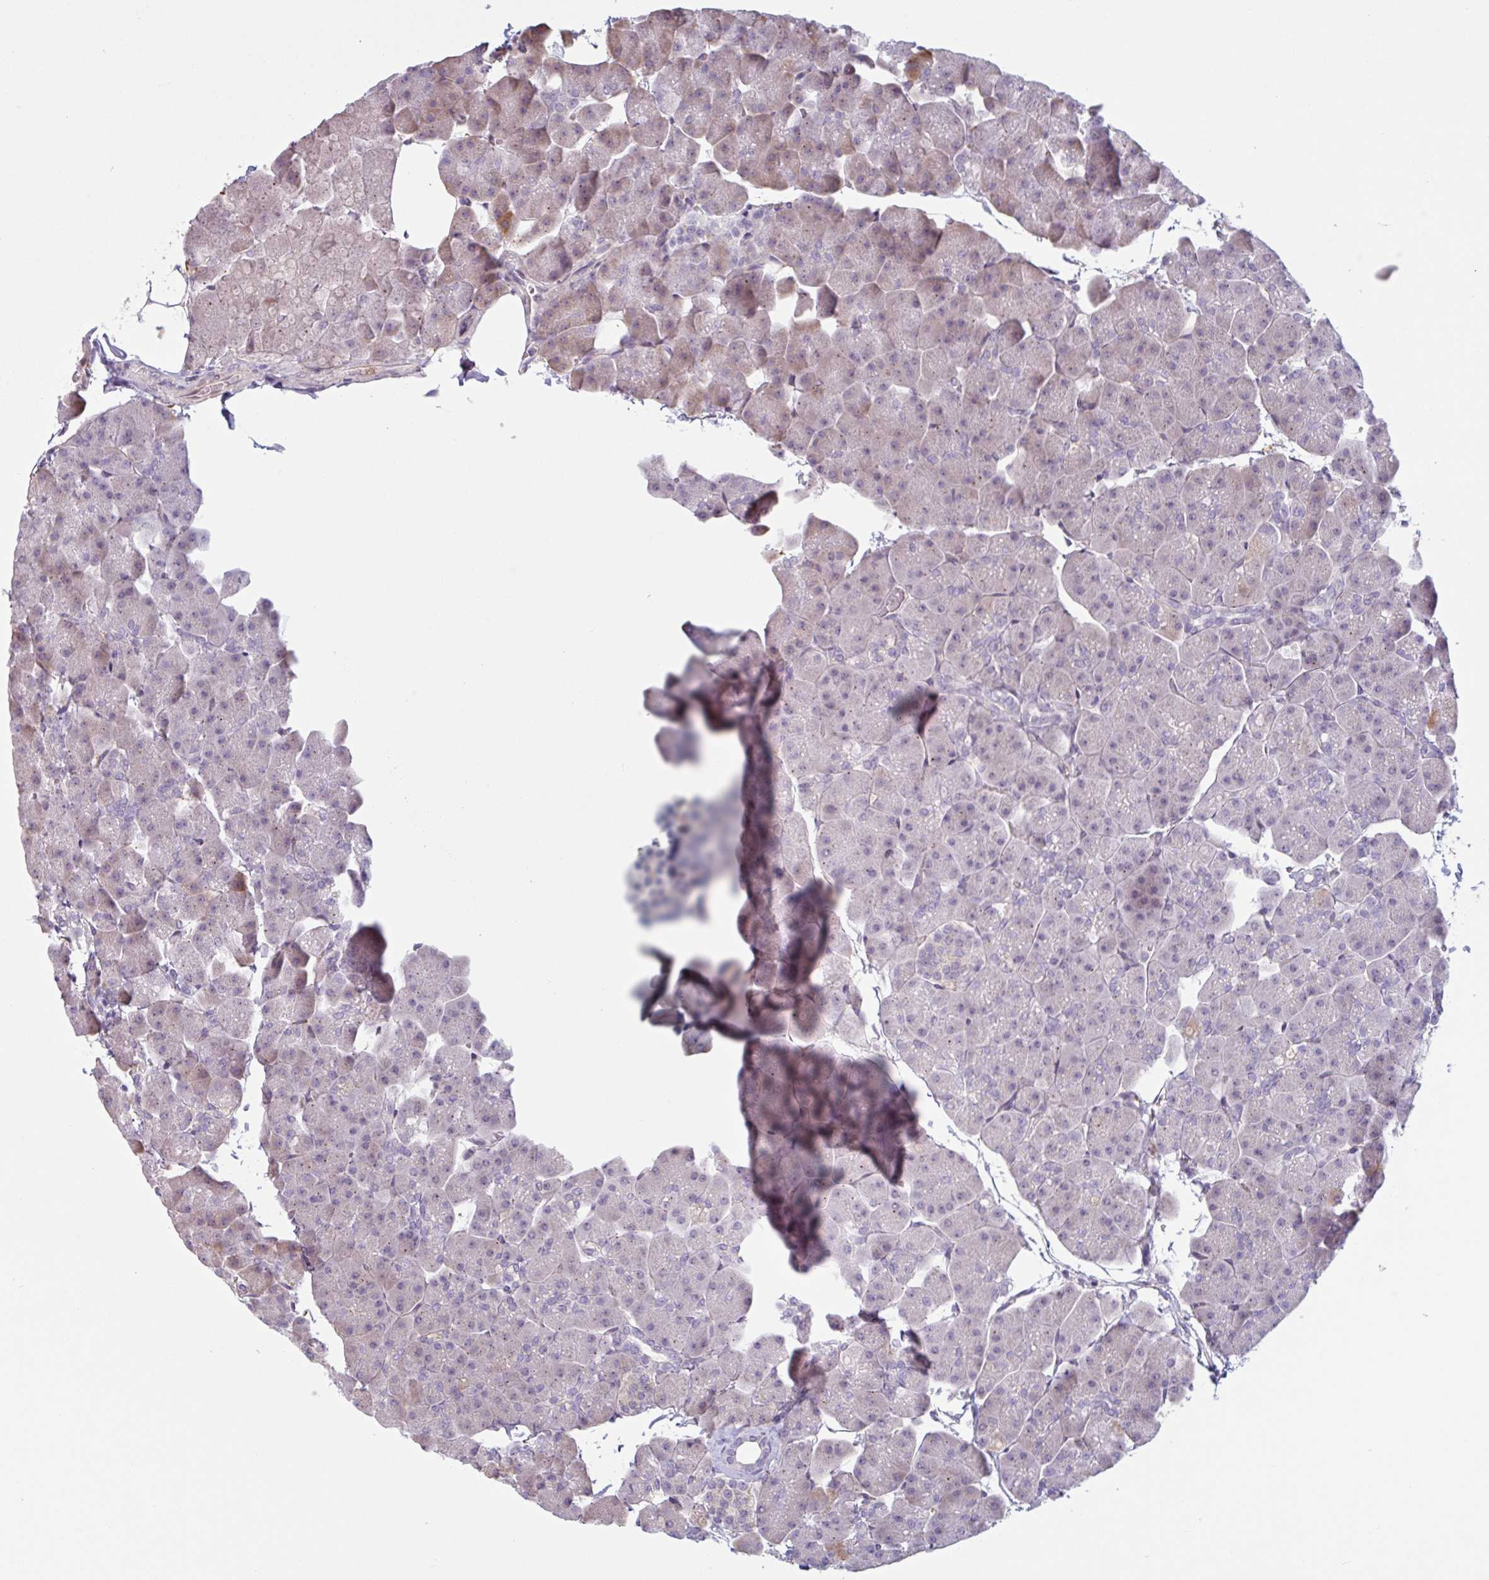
{"staining": {"intensity": "moderate", "quantity": "<25%", "location": "cytoplasmic/membranous"}, "tissue": "pancreas", "cell_type": "Exocrine glandular cells", "image_type": "normal", "snomed": [{"axis": "morphology", "description": "Normal tissue, NOS"}, {"axis": "topography", "description": "Pancreas"}], "caption": "The image displays immunohistochemical staining of unremarkable pancreas. There is moderate cytoplasmic/membranous expression is present in about <25% of exocrine glandular cells.", "gene": "TAF1D", "patient": {"sex": "male", "age": 35}}